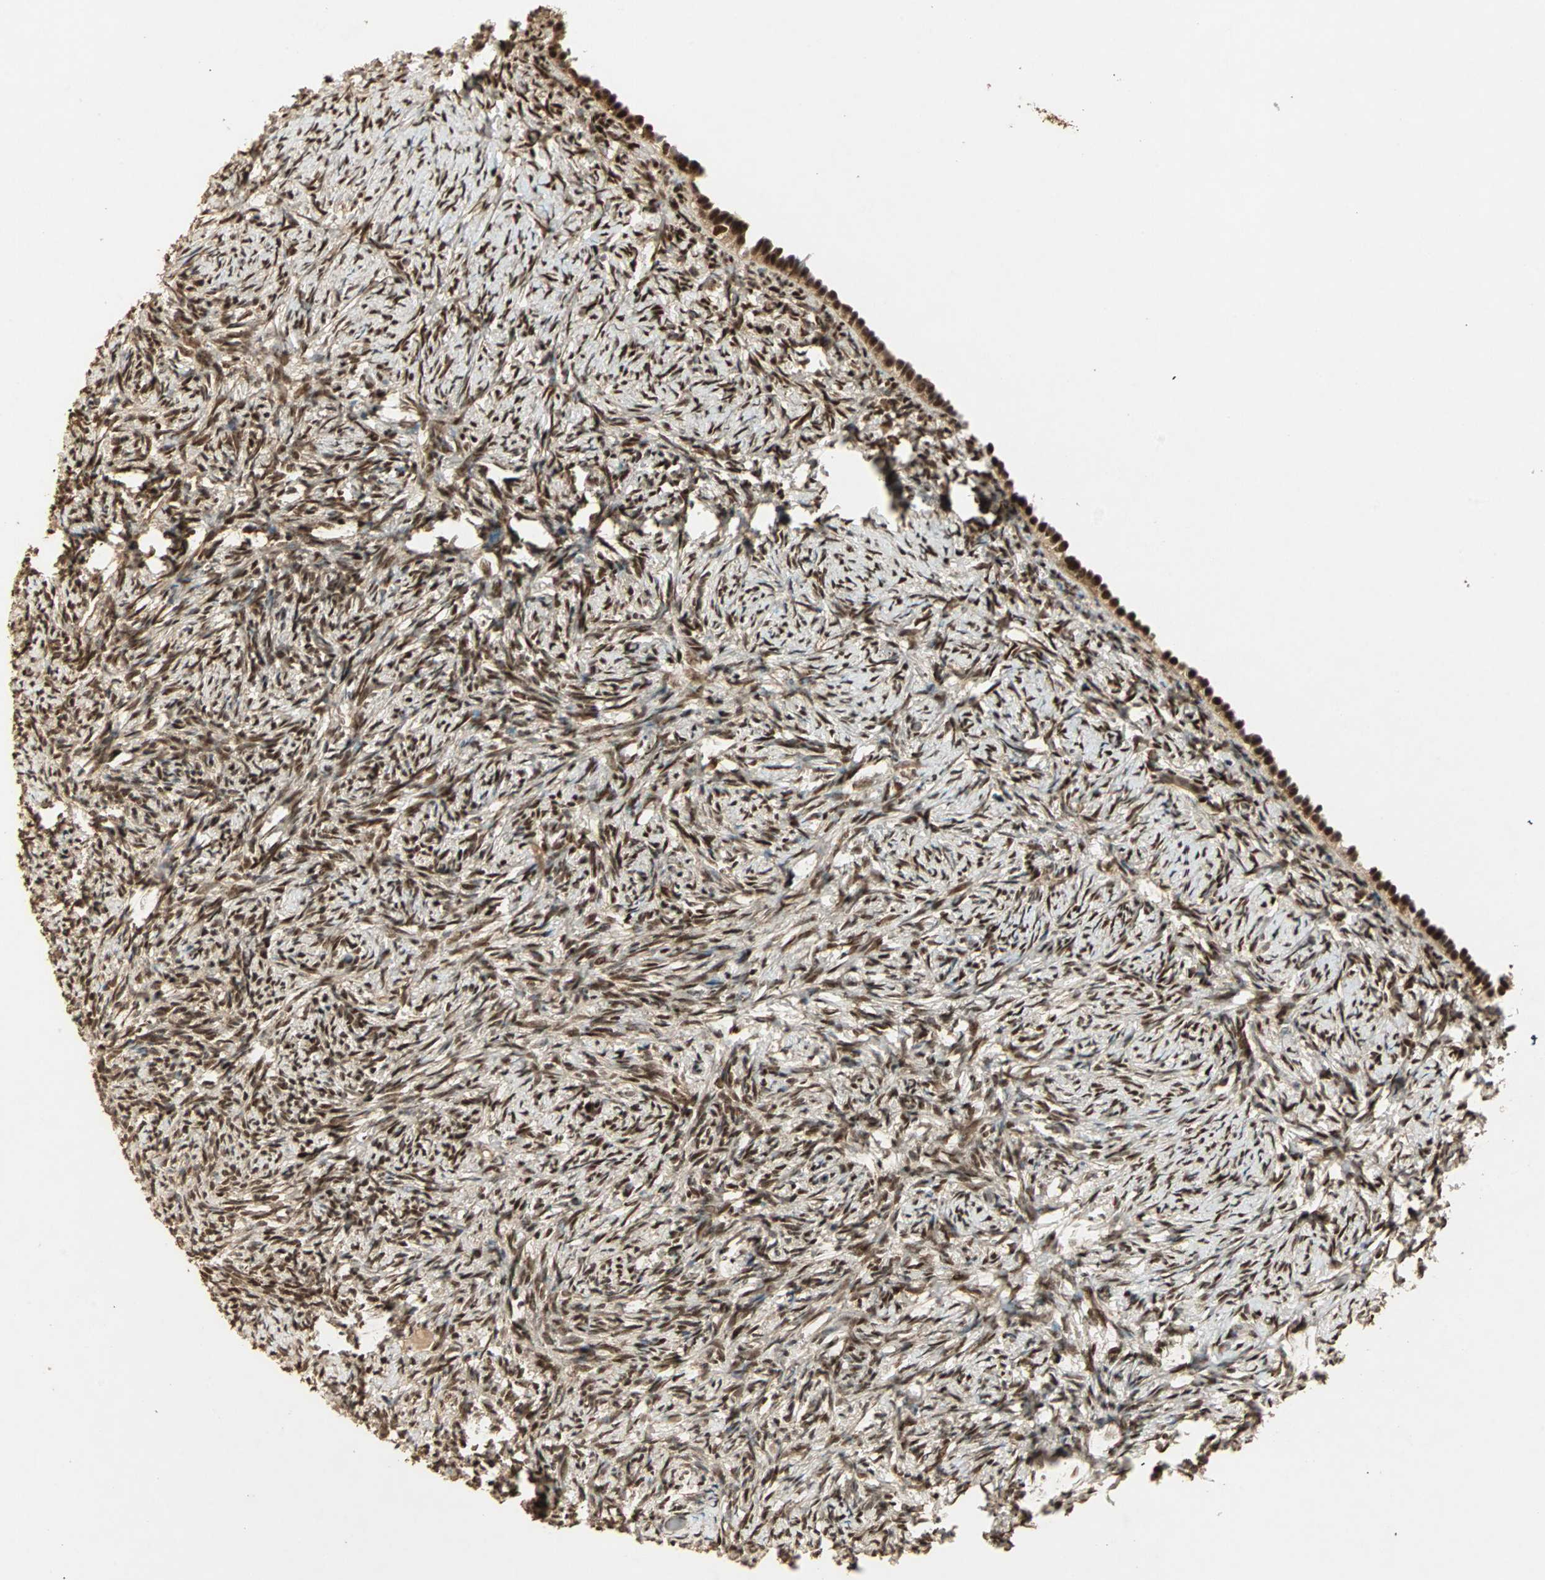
{"staining": {"intensity": "strong", "quantity": ">75%", "location": "nuclear"}, "tissue": "ovary", "cell_type": "Ovarian stroma cells", "image_type": "normal", "snomed": [{"axis": "morphology", "description": "Normal tissue, NOS"}, {"axis": "topography", "description": "Ovary"}], "caption": "Ovarian stroma cells show high levels of strong nuclear expression in approximately >75% of cells in benign ovary.", "gene": "ZSCAN31", "patient": {"sex": "female", "age": 60}}